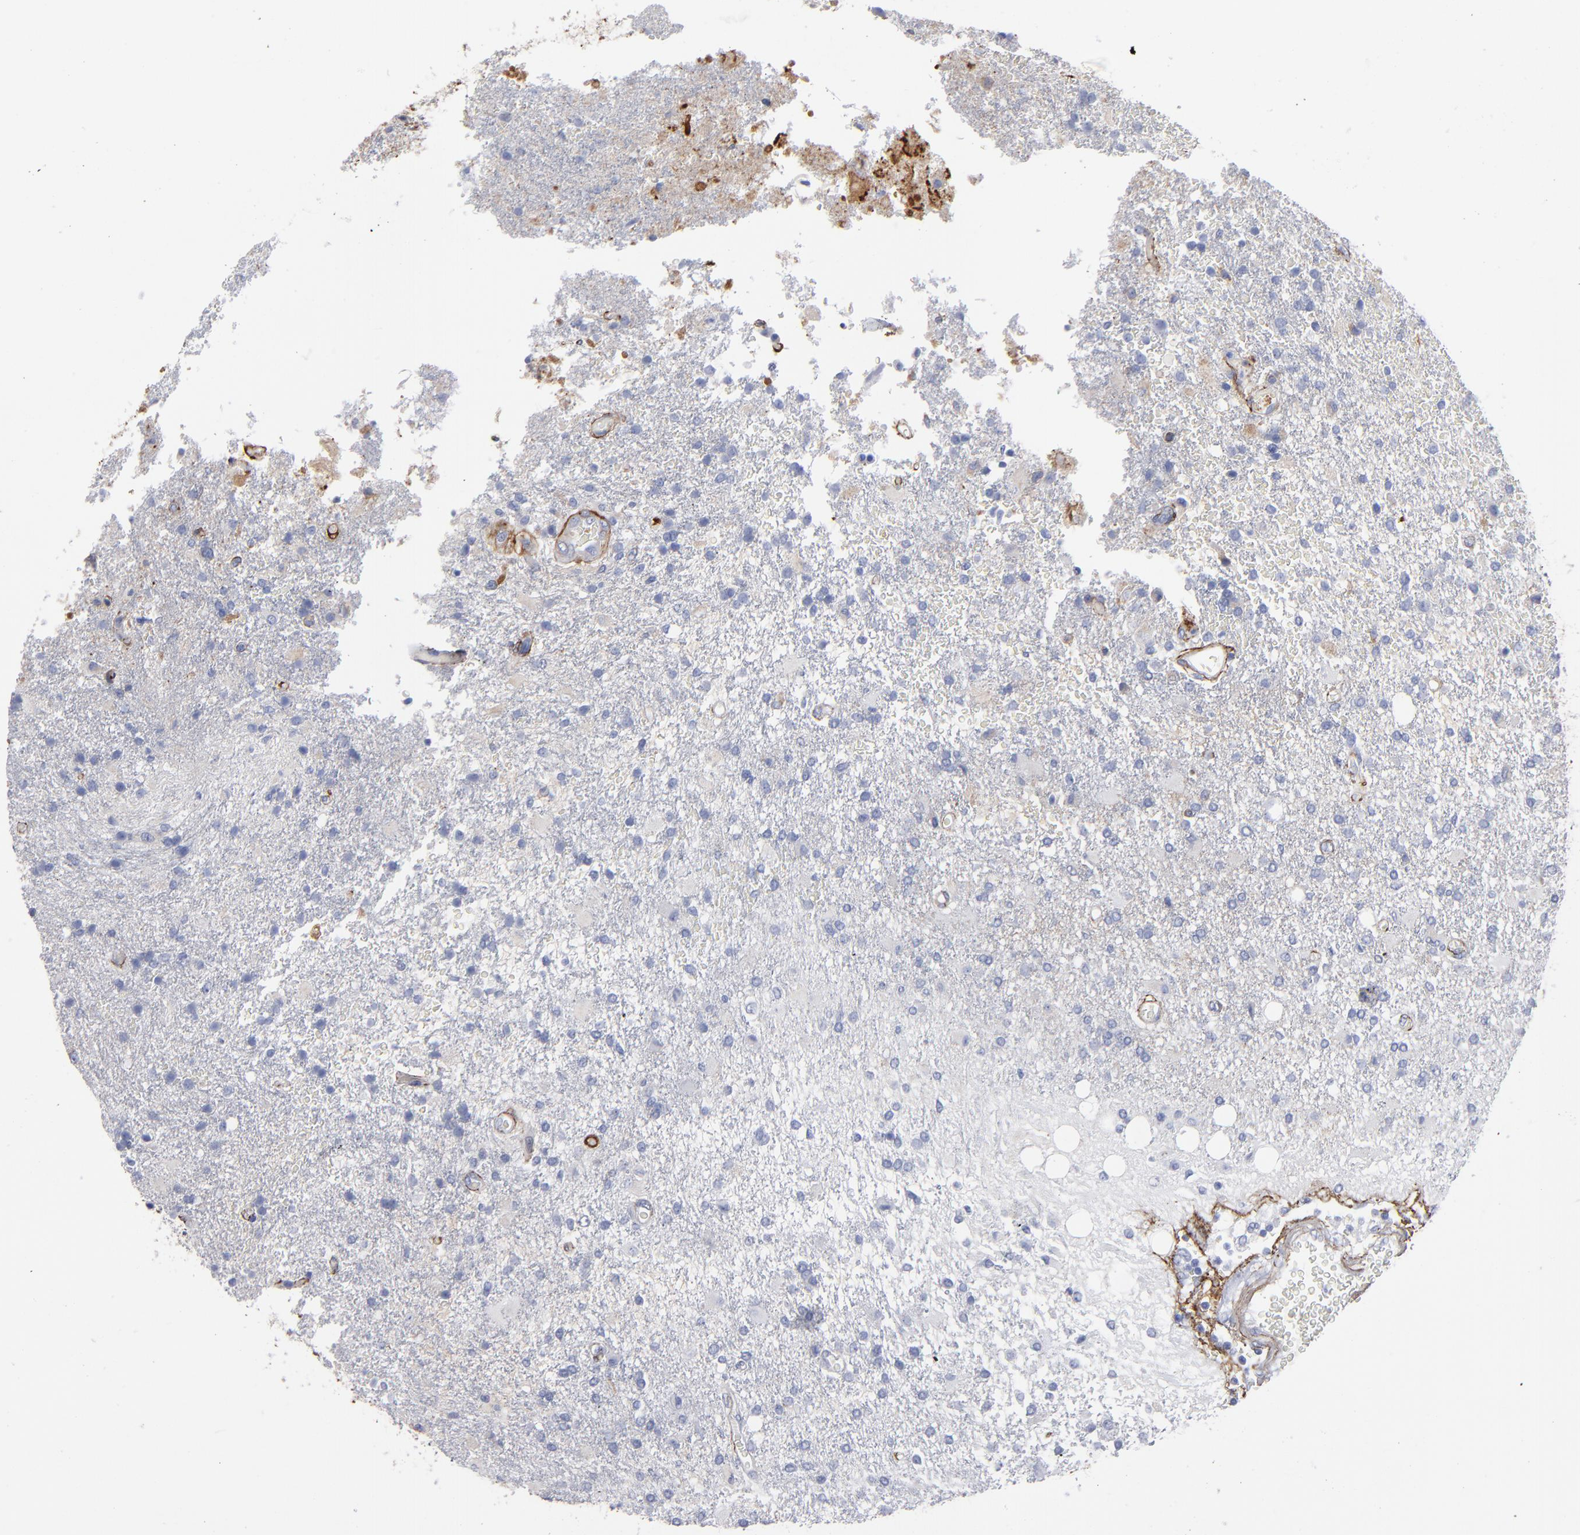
{"staining": {"intensity": "negative", "quantity": "none", "location": "none"}, "tissue": "glioma", "cell_type": "Tumor cells", "image_type": "cancer", "snomed": [{"axis": "morphology", "description": "Glioma, malignant, High grade"}, {"axis": "topography", "description": "Cerebral cortex"}], "caption": "Photomicrograph shows no protein positivity in tumor cells of glioma tissue.", "gene": "EMILIN1", "patient": {"sex": "male", "age": 79}}